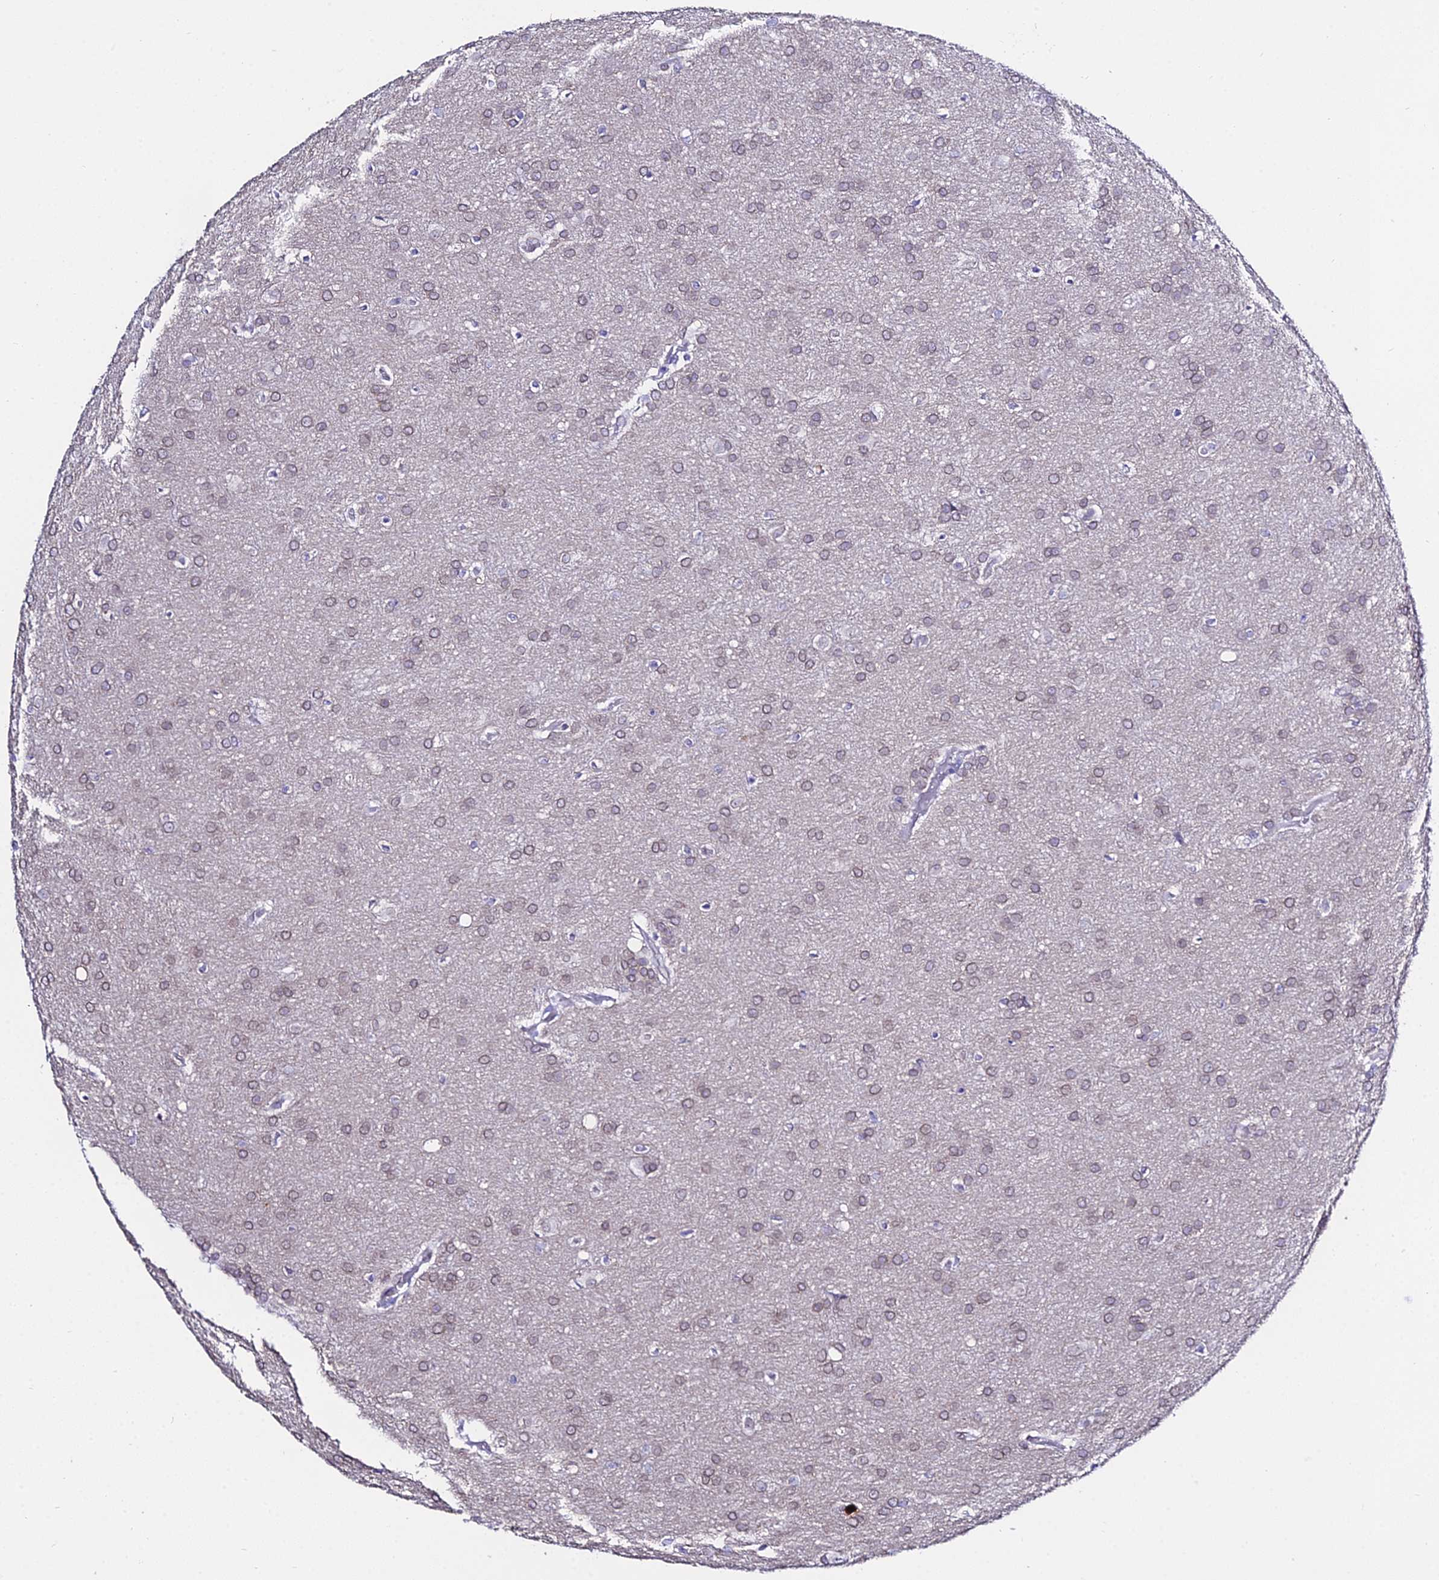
{"staining": {"intensity": "weak", "quantity": ">75%", "location": "cytoplasmic/membranous,nuclear"}, "tissue": "glioma", "cell_type": "Tumor cells", "image_type": "cancer", "snomed": [{"axis": "morphology", "description": "Glioma, malignant, Low grade"}, {"axis": "topography", "description": "Brain"}], "caption": "Protein expression by immunohistochemistry shows weak cytoplasmic/membranous and nuclear staining in approximately >75% of tumor cells in low-grade glioma (malignant).", "gene": "MCM10", "patient": {"sex": "female", "age": 32}}